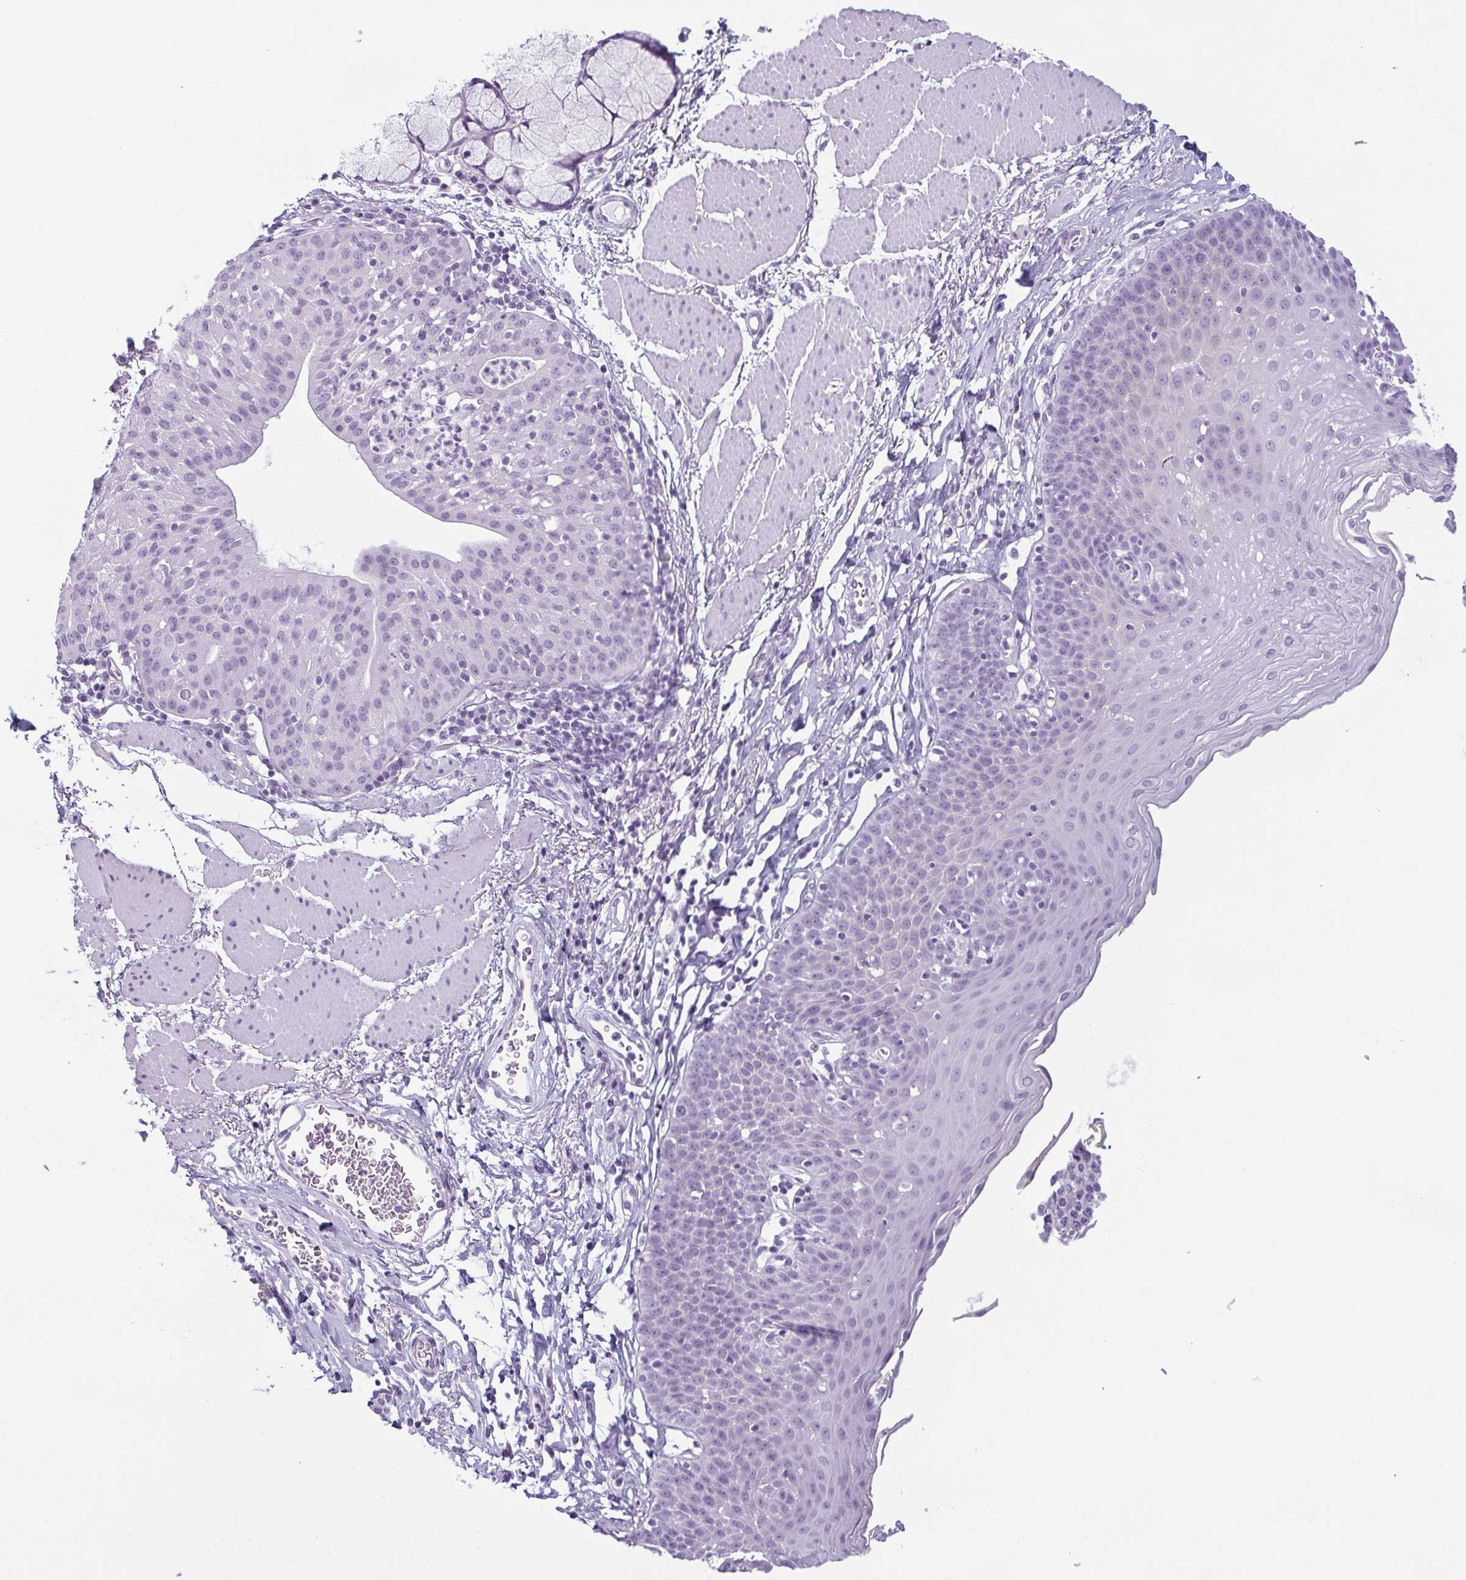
{"staining": {"intensity": "moderate", "quantity": "<25%", "location": "cytoplasmic/membranous"}, "tissue": "esophagus", "cell_type": "Squamous epithelial cells", "image_type": "normal", "snomed": [{"axis": "morphology", "description": "Normal tissue, NOS"}, {"axis": "topography", "description": "Esophagus"}], "caption": "Unremarkable esophagus was stained to show a protein in brown. There is low levels of moderate cytoplasmic/membranous positivity in about <25% of squamous epithelial cells. (DAB = brown stain, brightfield microscopy at high magnification).", "gene": "KRT78", "patient": {"sex": "female", "age": 81}}